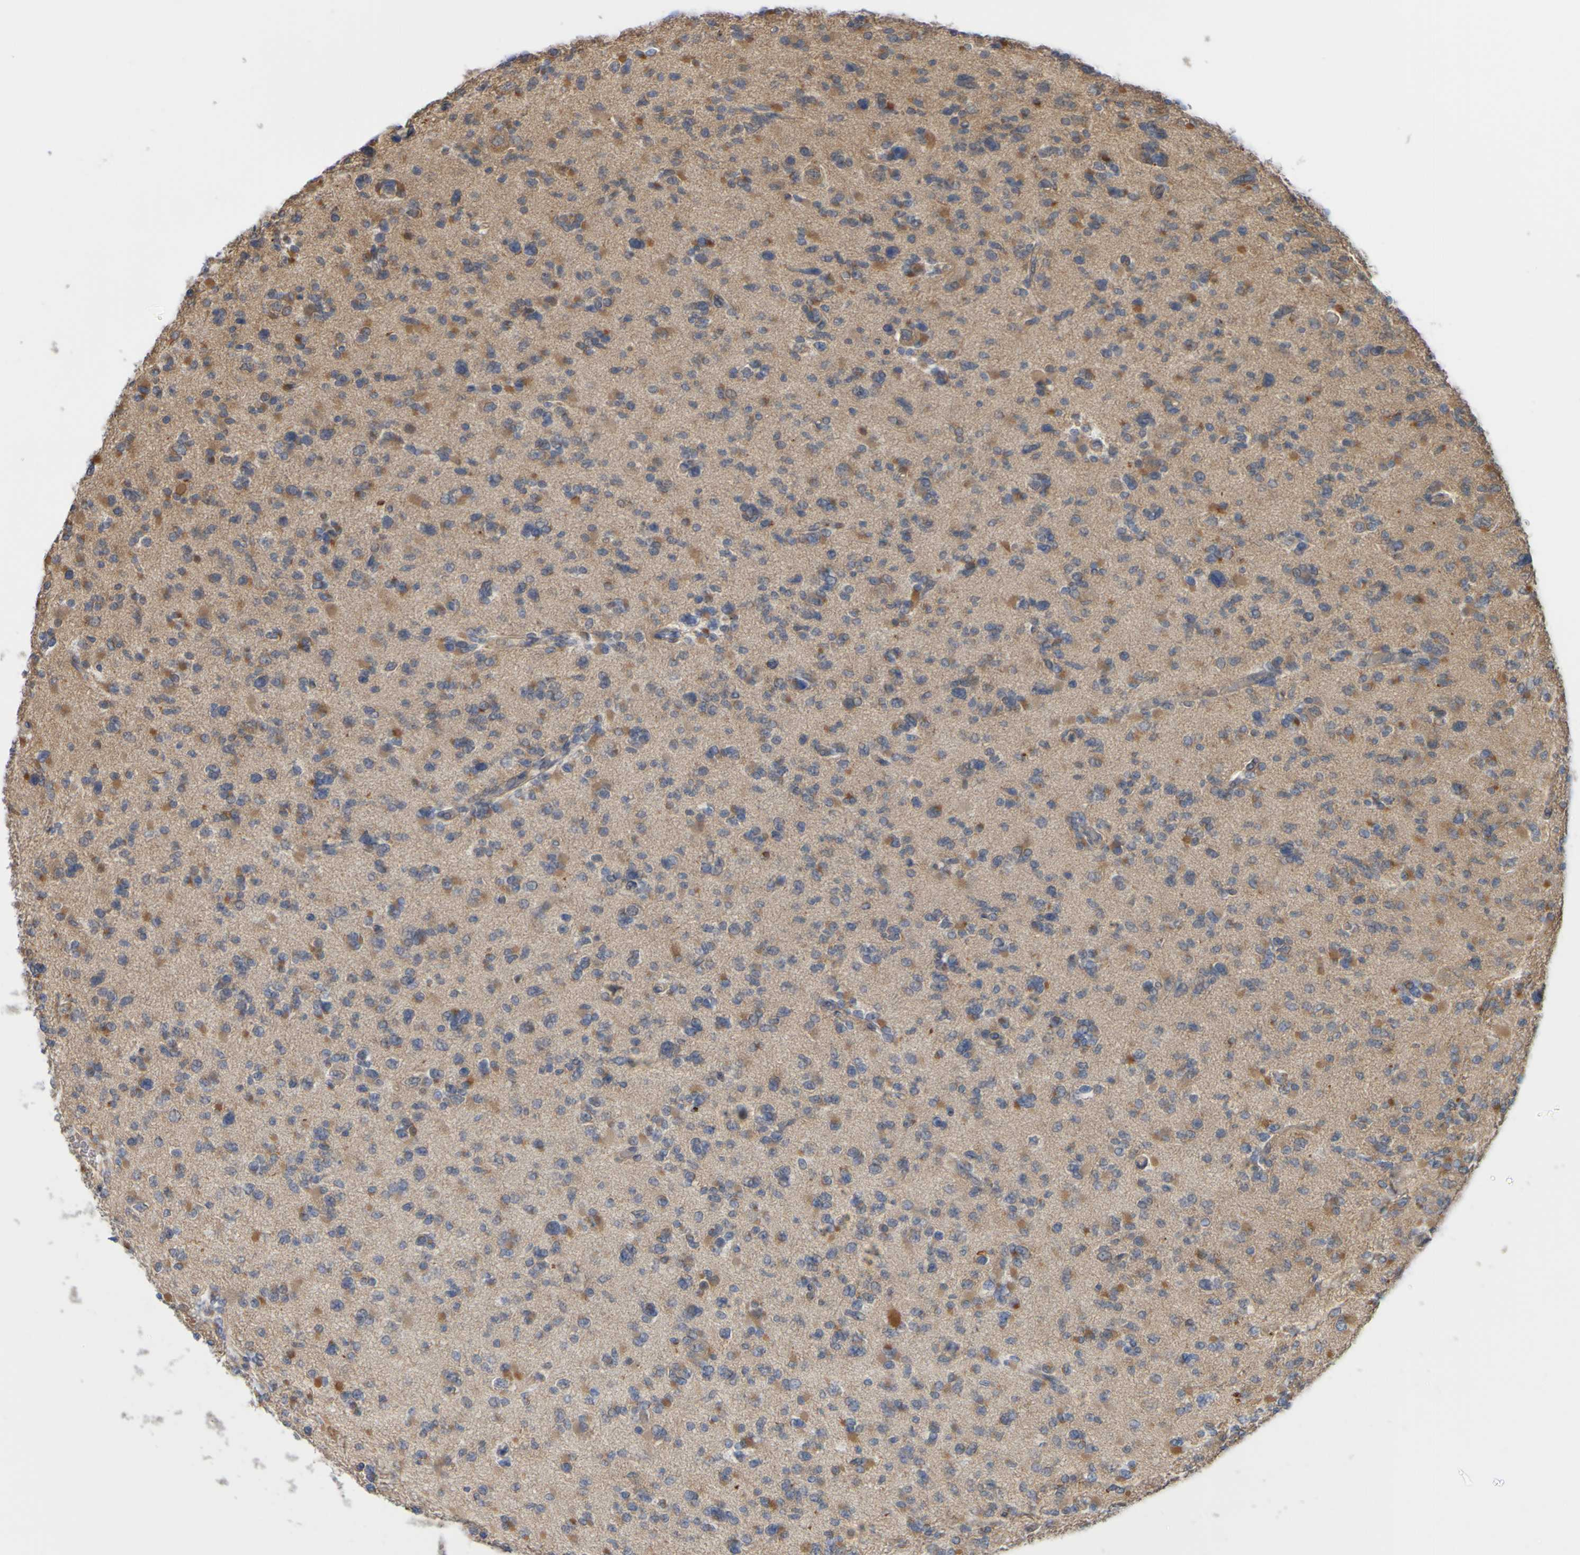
{"staining": {"intensity": "moderate", "quantity": ">75%", "location": "cytoplasmic/membranous"}, "tissue": "glioma", "cell_type": "Tumor cells", "image_type": "cancer", "snomed": [{"axis": "morphology", "description": "Glioma, malignant, Low grade"}, {"axis": "topography", "description": "Brain"}], "caption": "DAB immunohistochemical staining of malignant glioma (low-grade) displays moderate cytoplasmic/membranous protein expression in about >75% of tumor cells.", "gene": "NAV2", "patient": {"sex": "female", "age": 22}}